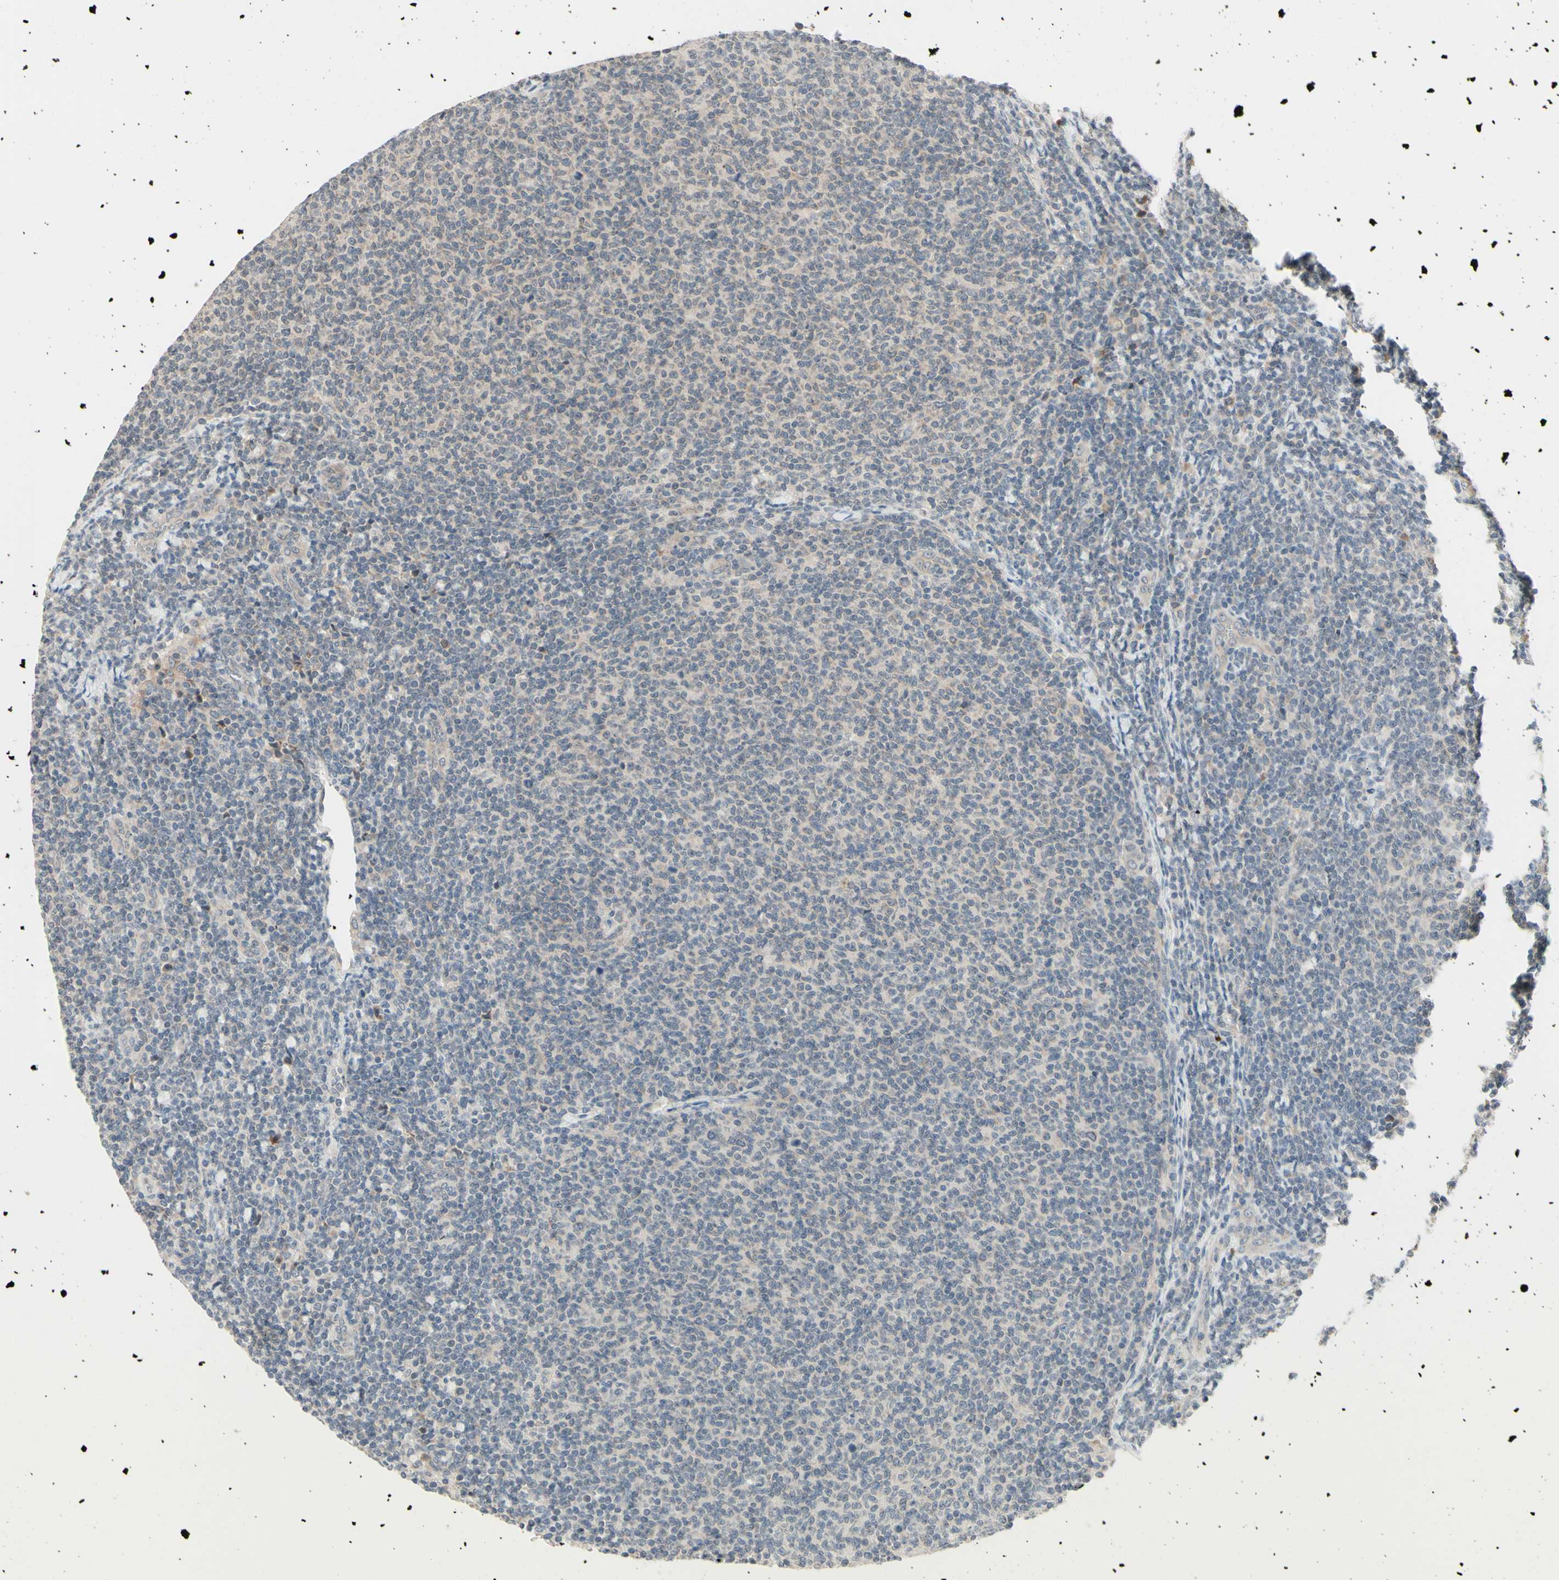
{"staining": {"intensity": "negative", "quantity": "none", "location": "none"}, "tissue": "lymphoma", "cell_type": "Tumor cells", "image_type": "cancer", "snomed": [{"axis": "morphology", "description": "Malignant lymphoma, non-Hodgkin's type, Low grade"}, {"axis": "topography", "description": "Lymph node"}], "caption": "The immunohistochemistry histopathology image has no significant positivity in tumor cells of malignant lymphoma, non-Hodgkin's type (low-grade) tissue.", "gene": "ZW10", "patient": {"sex": "male", "age": 66}}